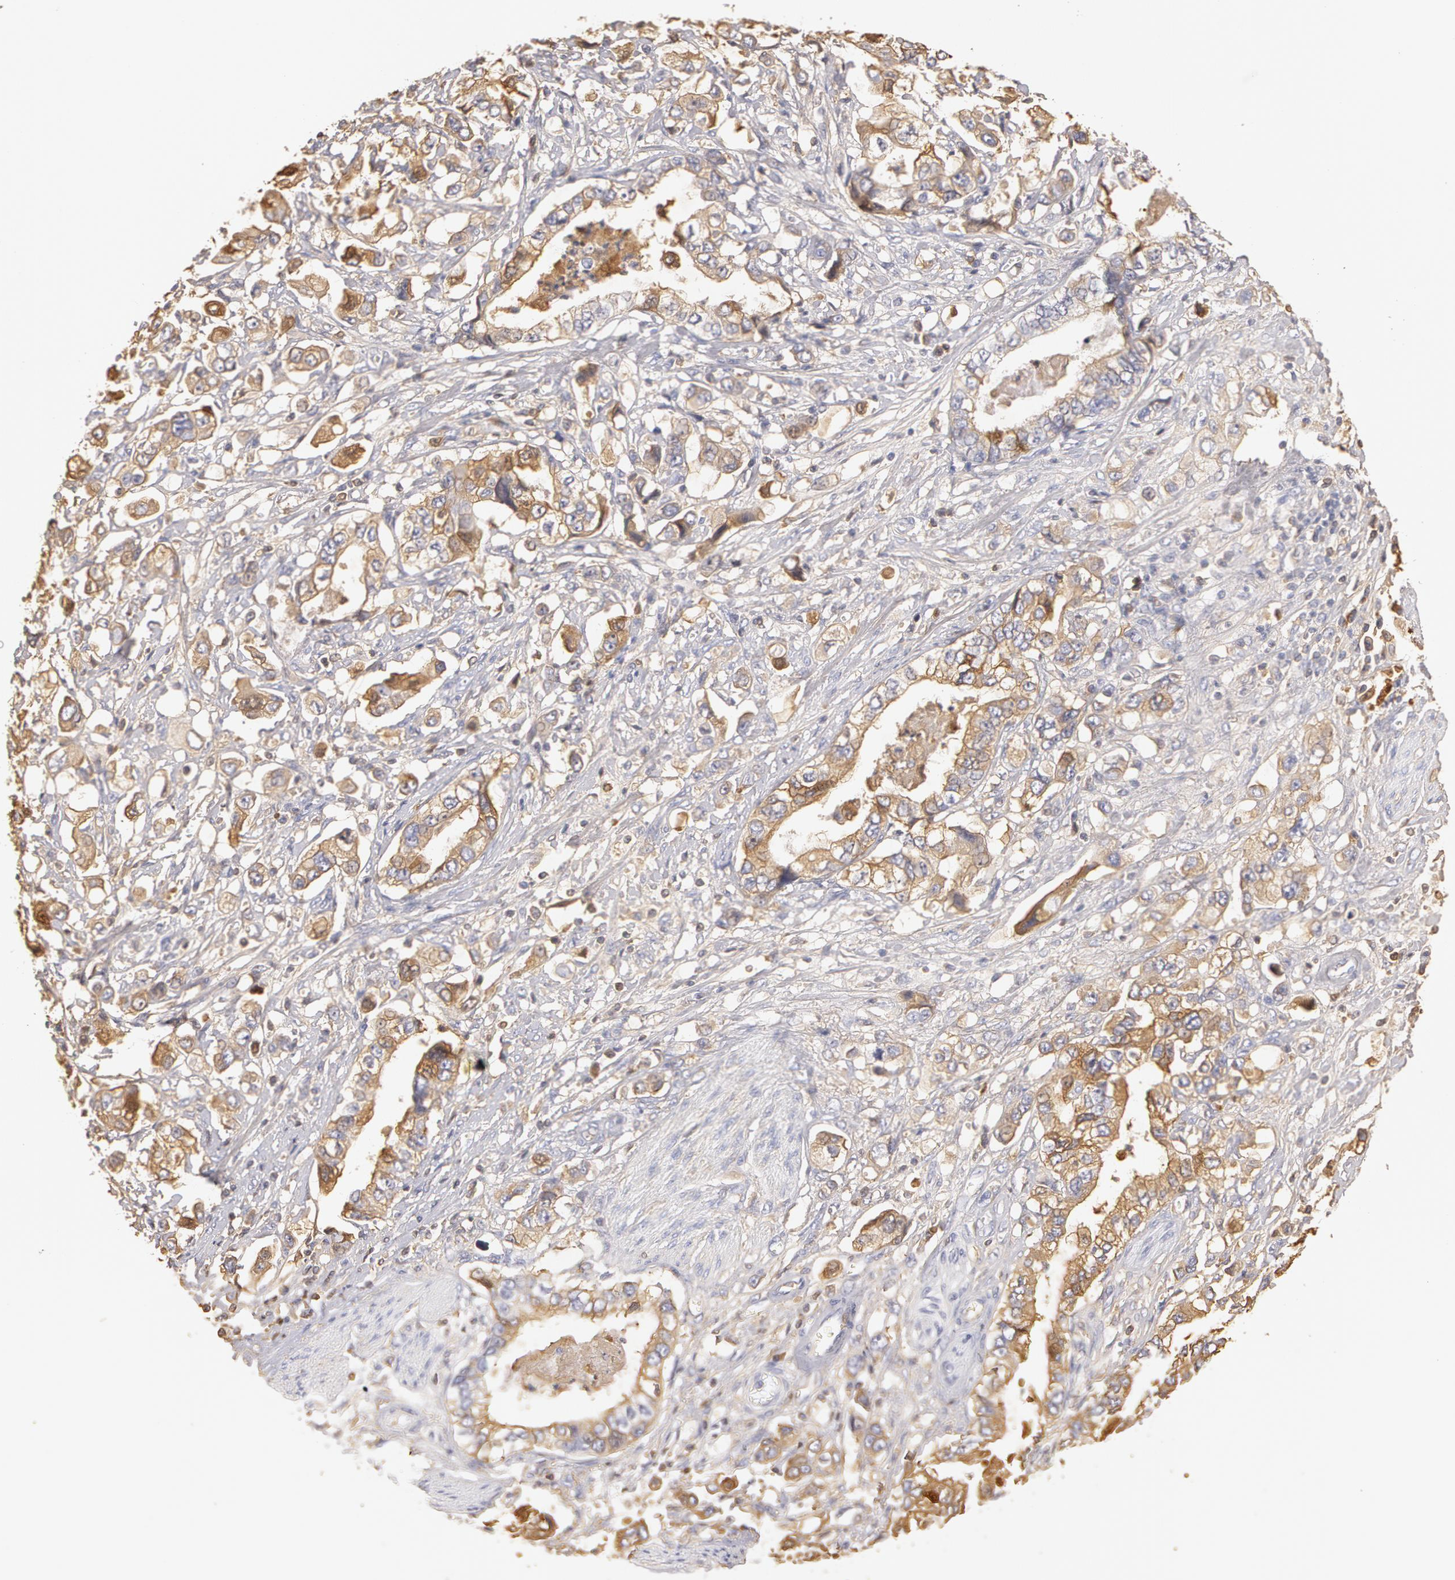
{"staining": {"intensity": "moderate", "quantity": ">75%", "location": "cytoplasmic/membranous"}, "tissue": "stomach cancer", "cell_type": "Tumor cells", "image_type": "cancer", "snomed": [{"axis": "morphology", "description": "Adenocarcinoma, NOS"}, {"axis": "topography", "description": "Pancreas"}, {"axis": "topography", "description": "Stomach, upper"}], "caption": "Stomach cancer was stained to show a protein in brown. There is medium levels of moderate cytoplasmic/membranous expression in approximately >75% of tumor cells.", "gene": "TF", "patient": {"sex": "male", "age": 77}}